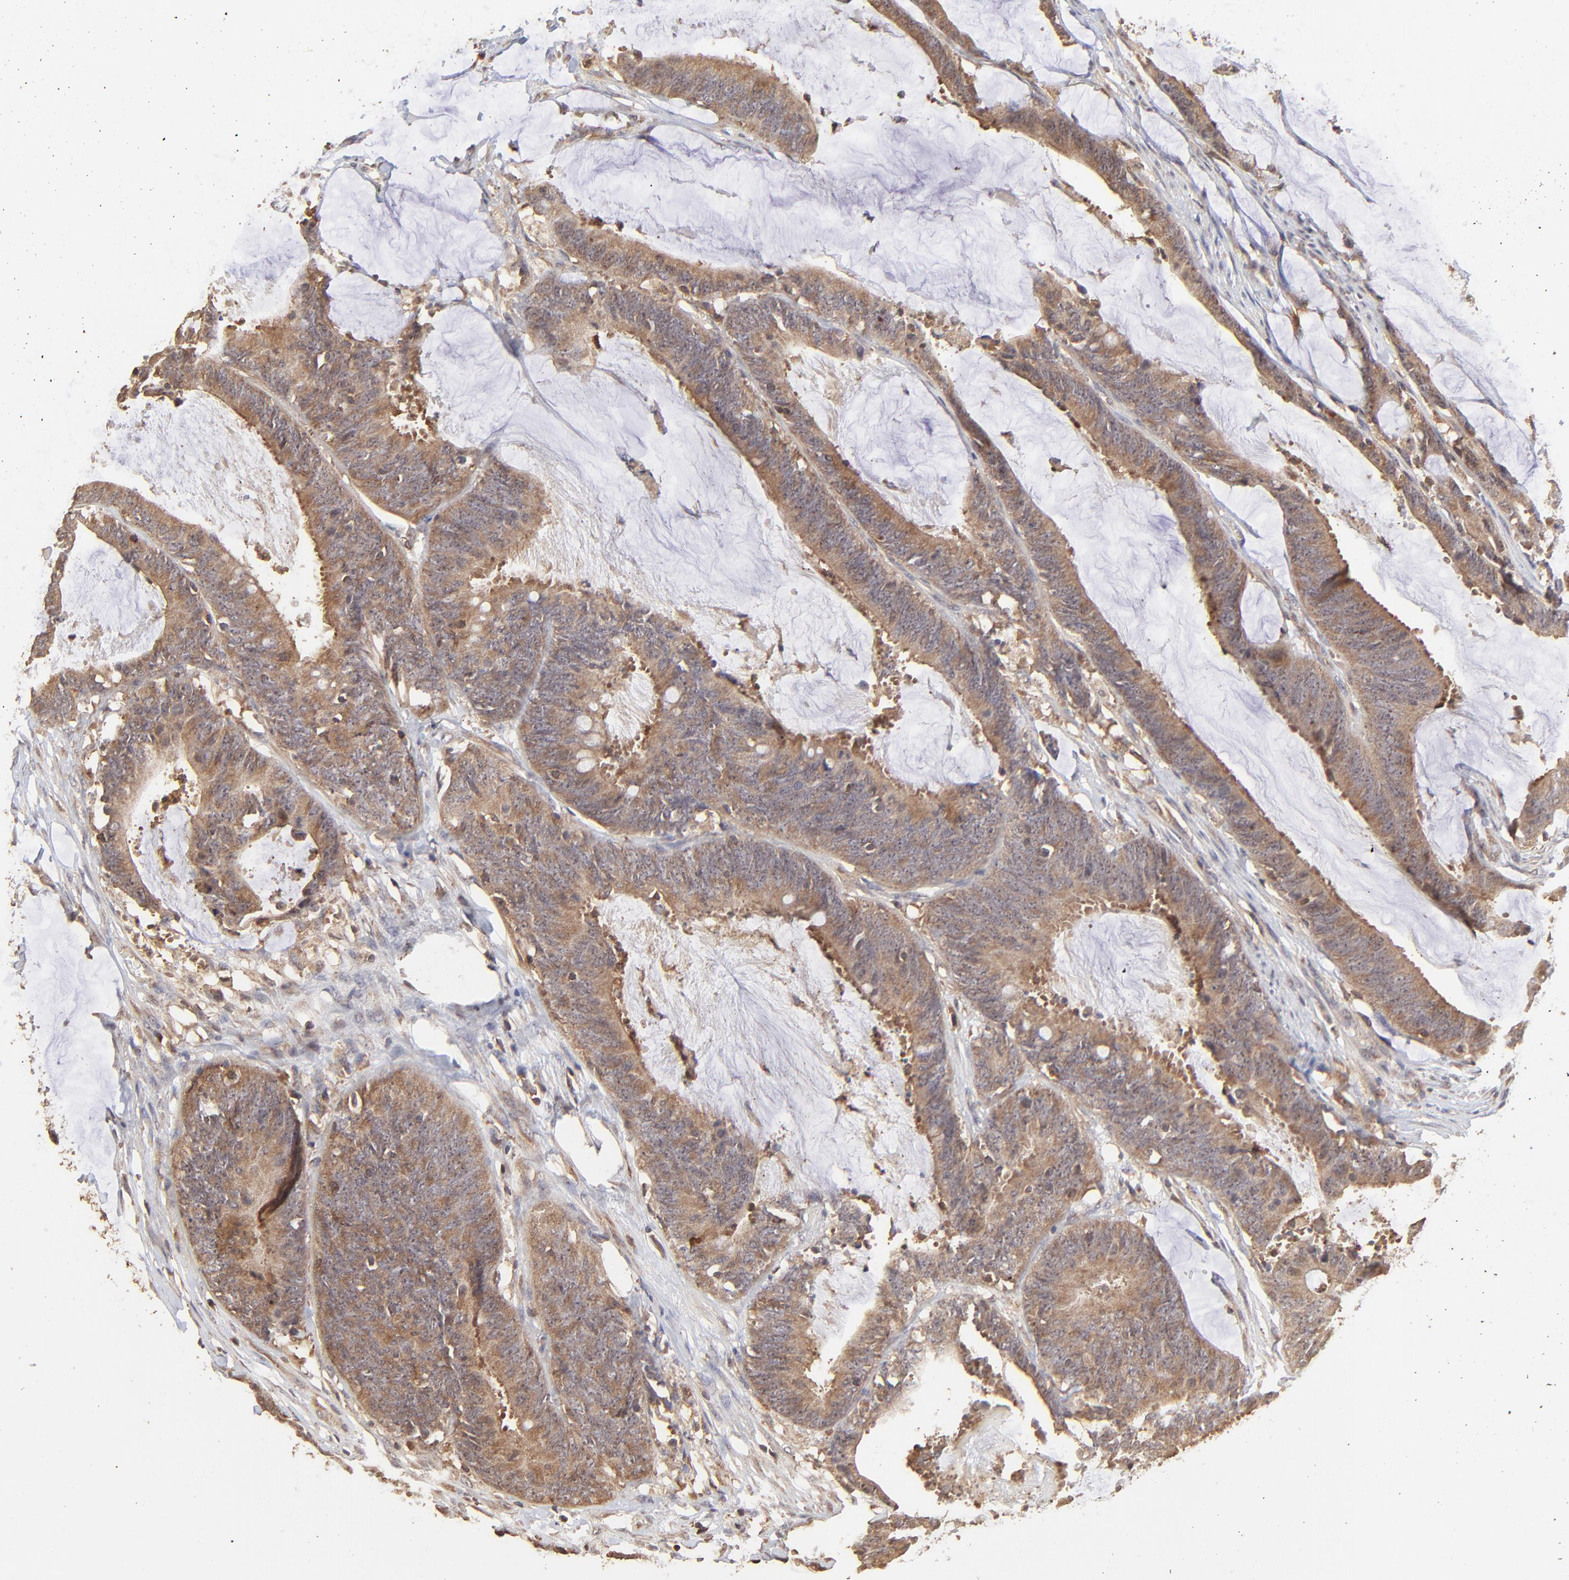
{"staining": {"intensity": "moderate", "quantity": ">75%", "location": "cytoplasmic/membranous"}, "tissue": "colorectal cancer", "cell_type": "Tumor cells", "image_type": "cancer", "snomed": [{"axis": "morphology", "description": "Adenocarcinoma, NOS"}, {"axis": "topography", "description": "Rectum"}], "caption": "Moderate cytoplasmic/membranous positivity for a protein is appreciated in approximately >75% of tumor cells of colorectal cancer using immunohistochemistry (IHC).", "gene": "STON2", "patient": {"sex": "female", "age": 66}}